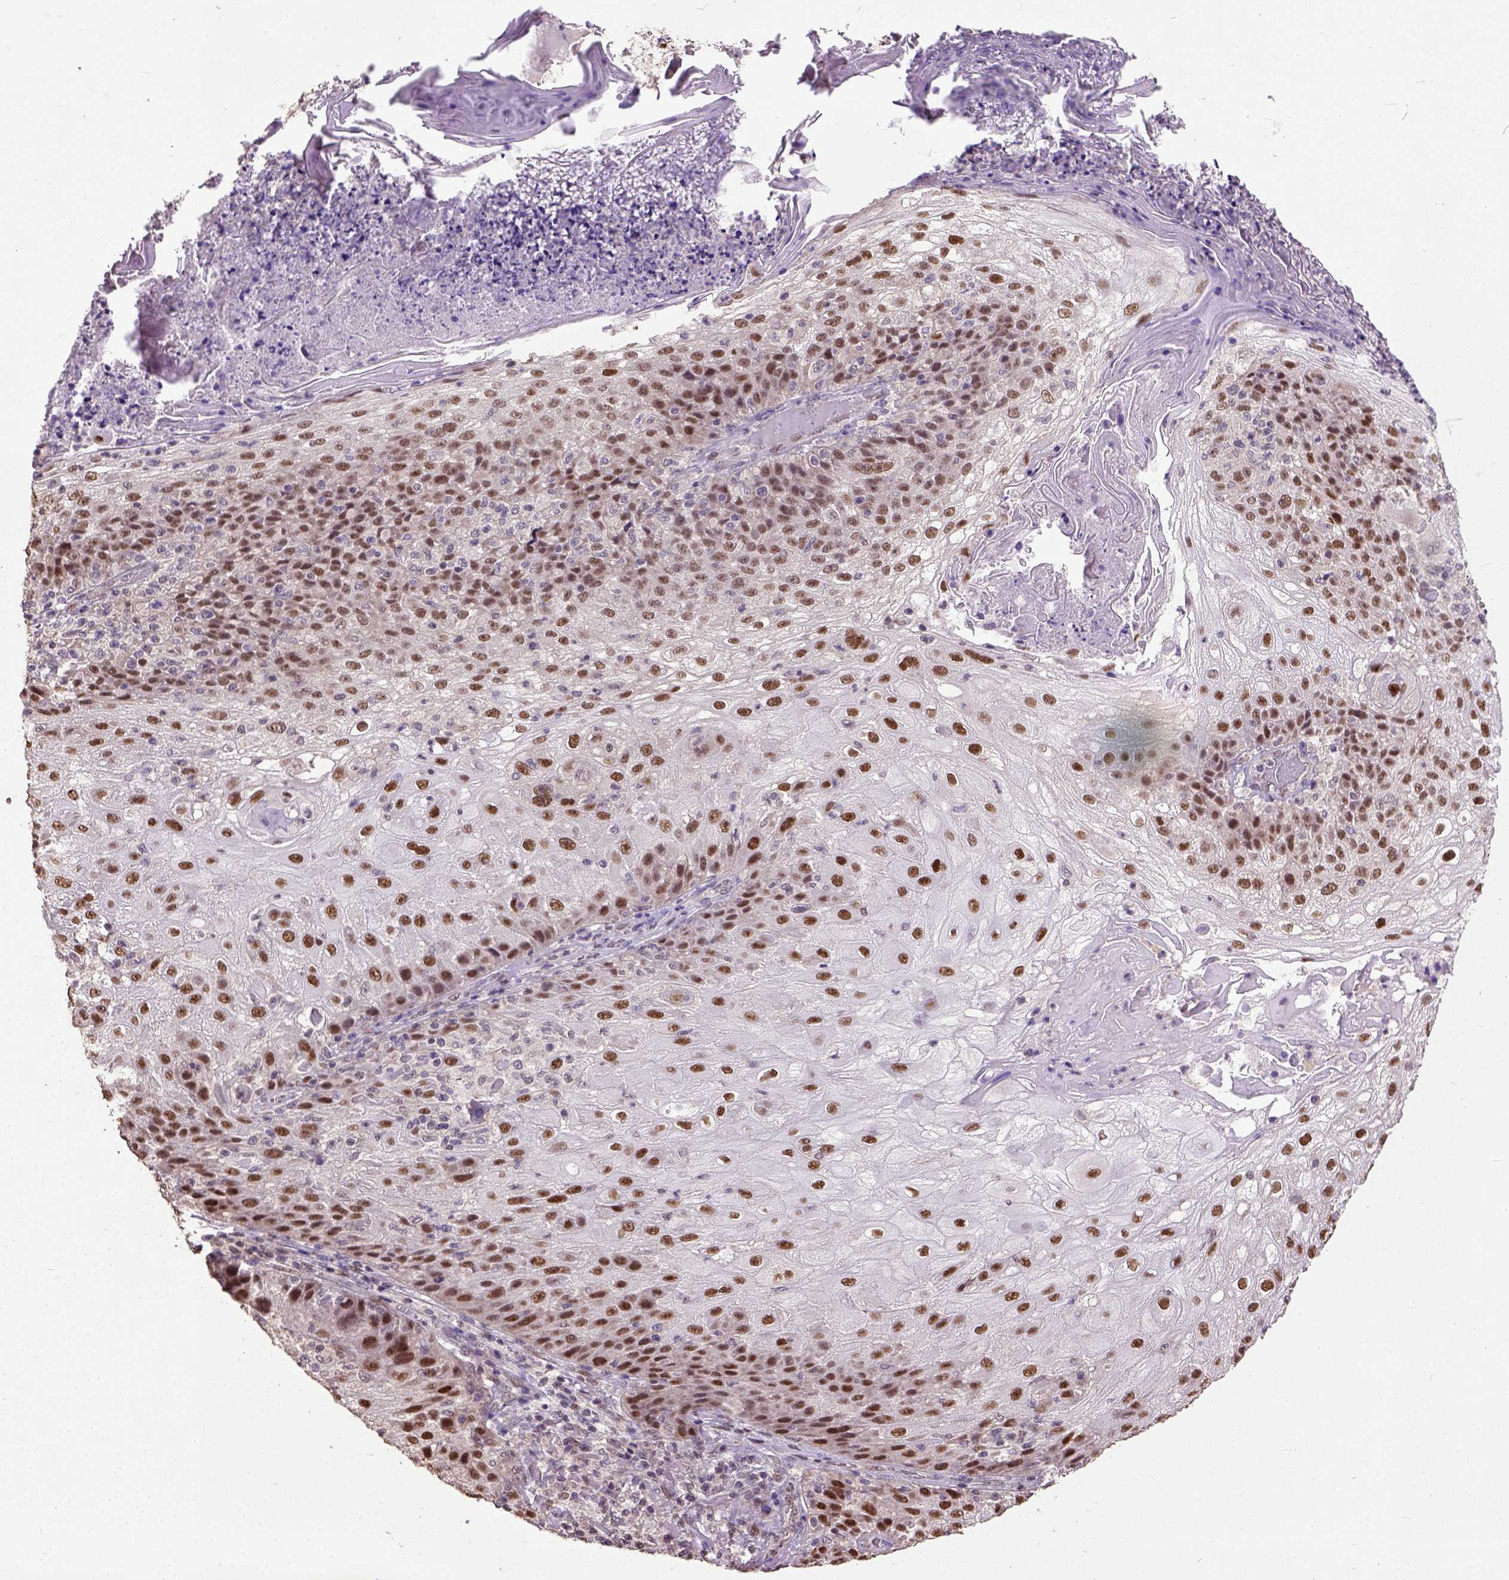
{"staining": {"intensity": "moderate", "quantity": ">75%", "location": "nuclear"}, "tissue": "skin cancer", "cell_type": "Tumor cells", "image_type": "cancer", "snomed": [{"axis": "morphology", "description": "Normal tissue, NOS"}, {"axis": "morphology", "description": "Squamous cell carcinoma, NOS"}, {"axis": "topography", "description": "Skin"}], "caption": "Tumor cells demonstrate medium levels of moderate nuclear expression in approximately >75% of cells in human skin cancer (squamous cell carcinoma).", "gene": "UBA3", "patient": {"sex": "female", "age": 83}}